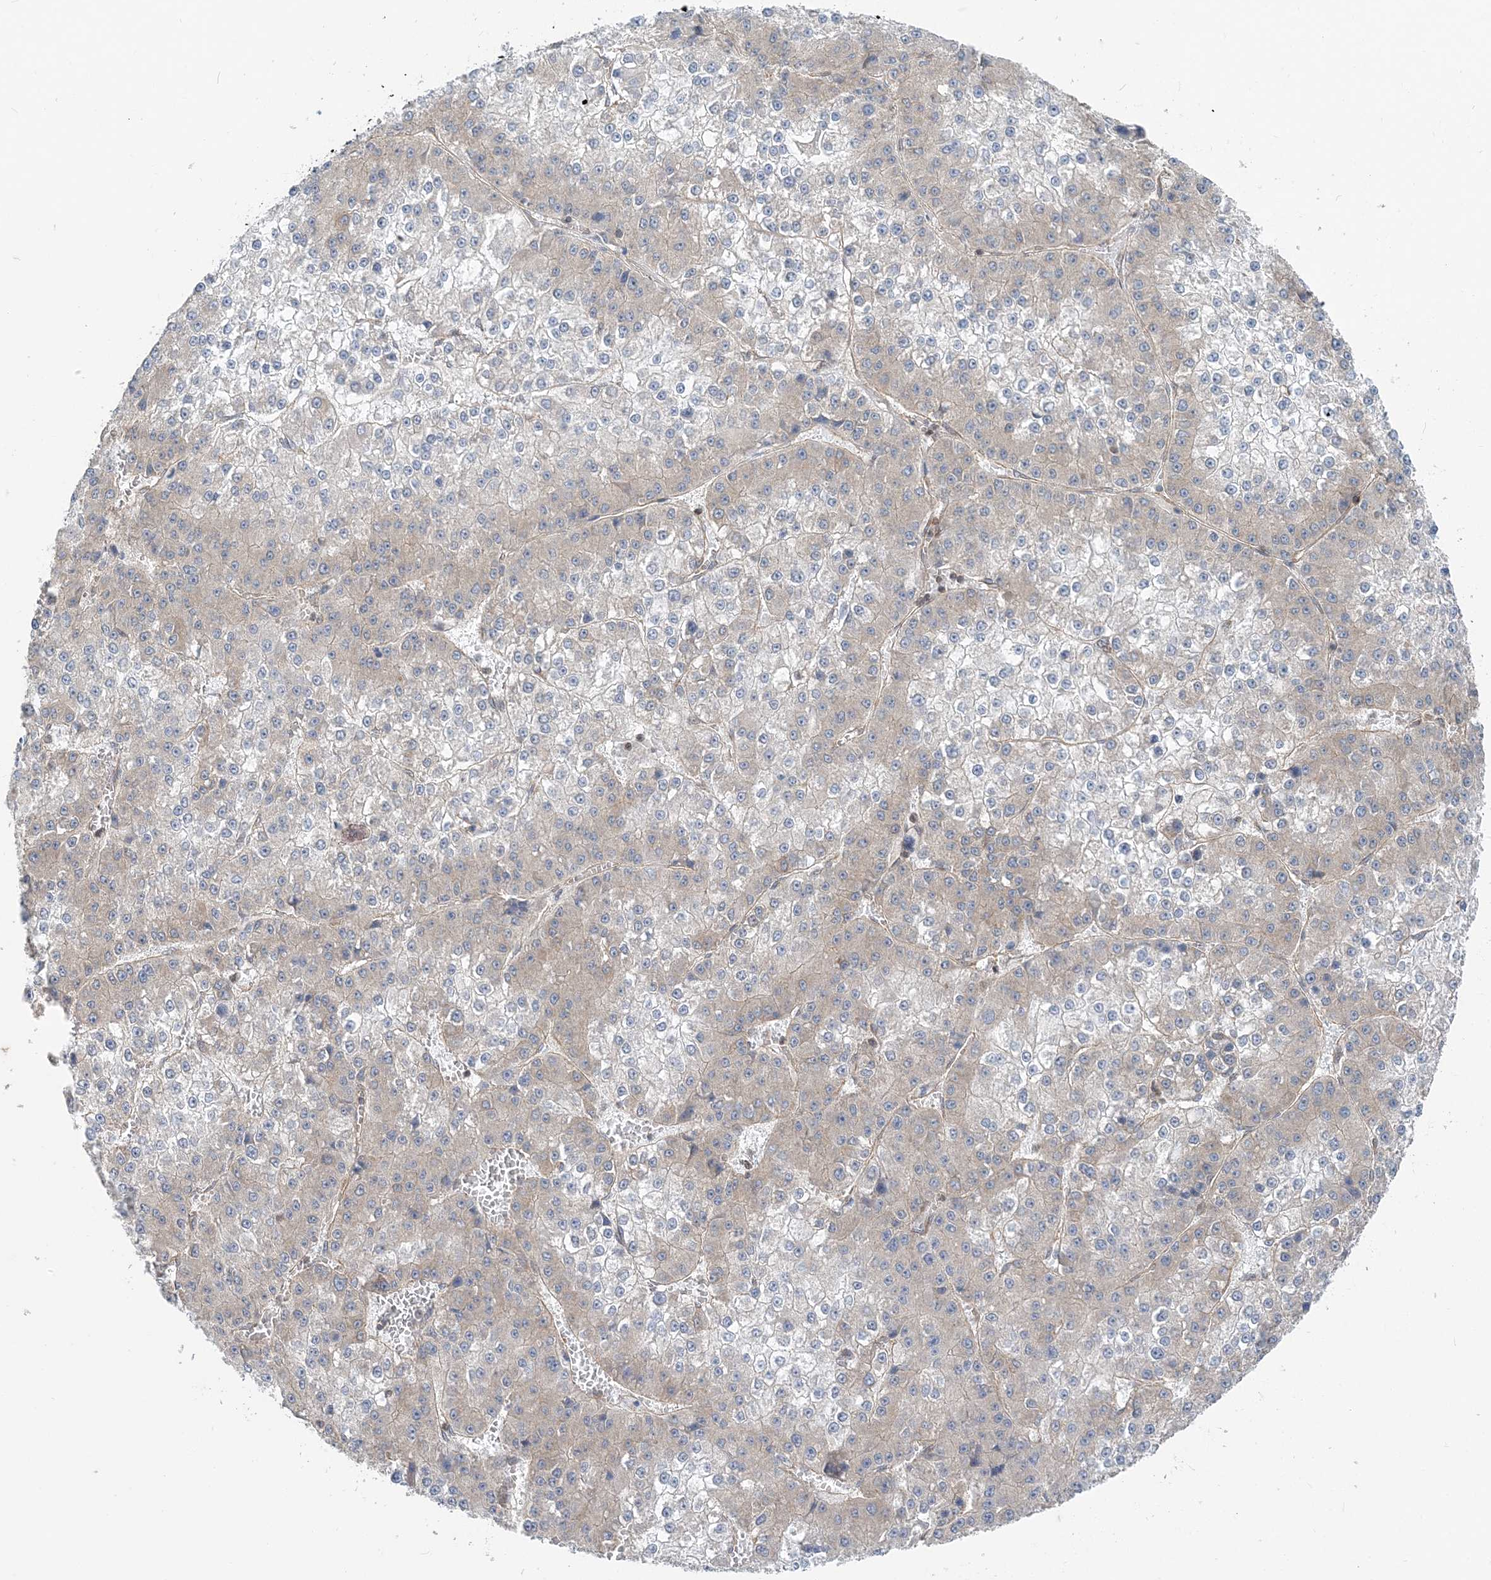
{"staining": {"intensity": "negative", "quantity": "none", "location": "none"}, "tissue": "liver cancer", "cell_type": "Tumor cells", "image_type": "cancer", "snomed": [{"axis": "morphology", "description": "Carcinoma, Hepatocellular, NOS"}, {"axis": "topography", "description": "Liver"}], "caption": "DAB (3,3'-diaminobenzidine) immunohistochemical staining of human liver cancer shows no significant expression in tumor cells. (DAB (3,3'-diaminobenzidine) immunohistochemistry (IHC), high magnification).", "gene": "MOB4", "patient": {"sex": "female", "age": 73}}